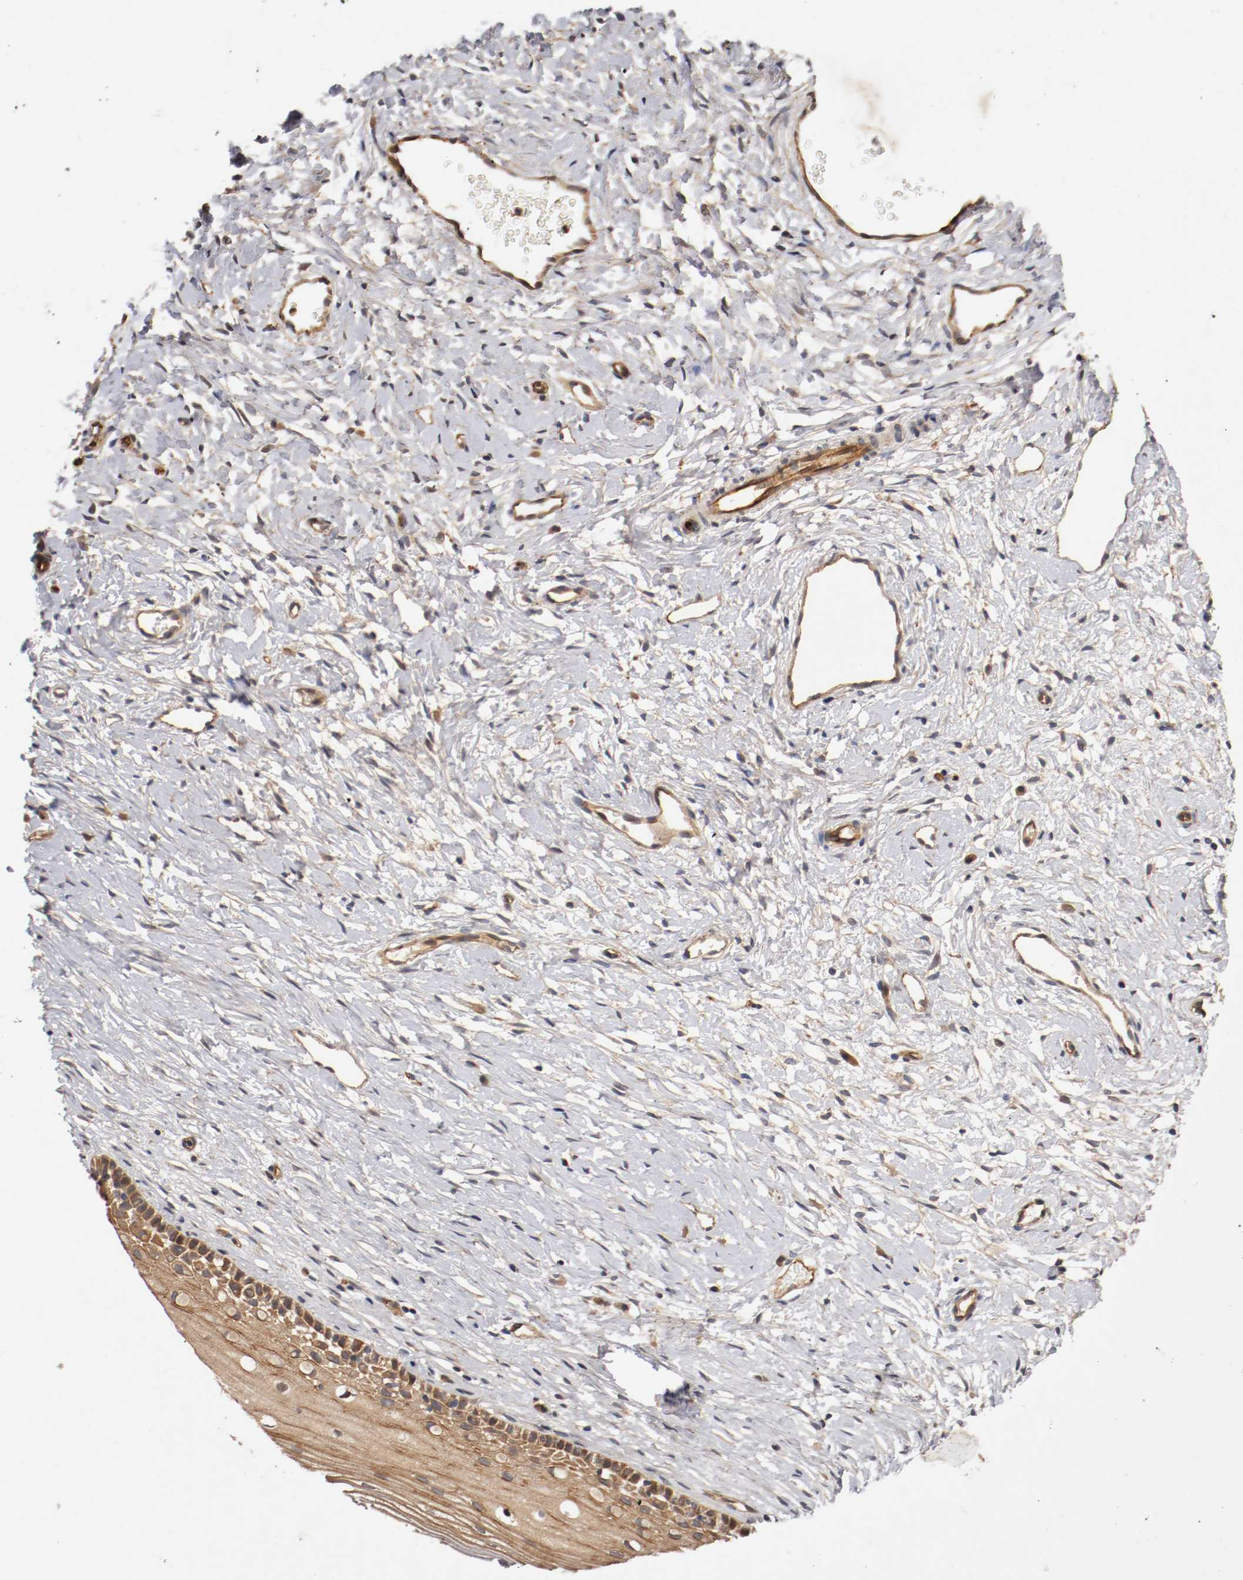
{"staining": {"intensity": "strong", "quantity": ">75%", "location": "cytoplasmic/membranous"}, "tissue": "cervix", "cell_type": "Glandular cells", "image_type": "normal", "snomed": [{"axis": "morphology", "description": "Normal tissue, NOS"}, {"axis": "topography", "description": "Cervix"}], "caption": "Cervix stained with DAB (3,3'-diaminobenzidine) IHC shows high levels of strong cytoplasmic/membranous positivity in about >75% of glandular cells.", "gene": "TYK2", "patient": {"sex": "female", "age": 46}}